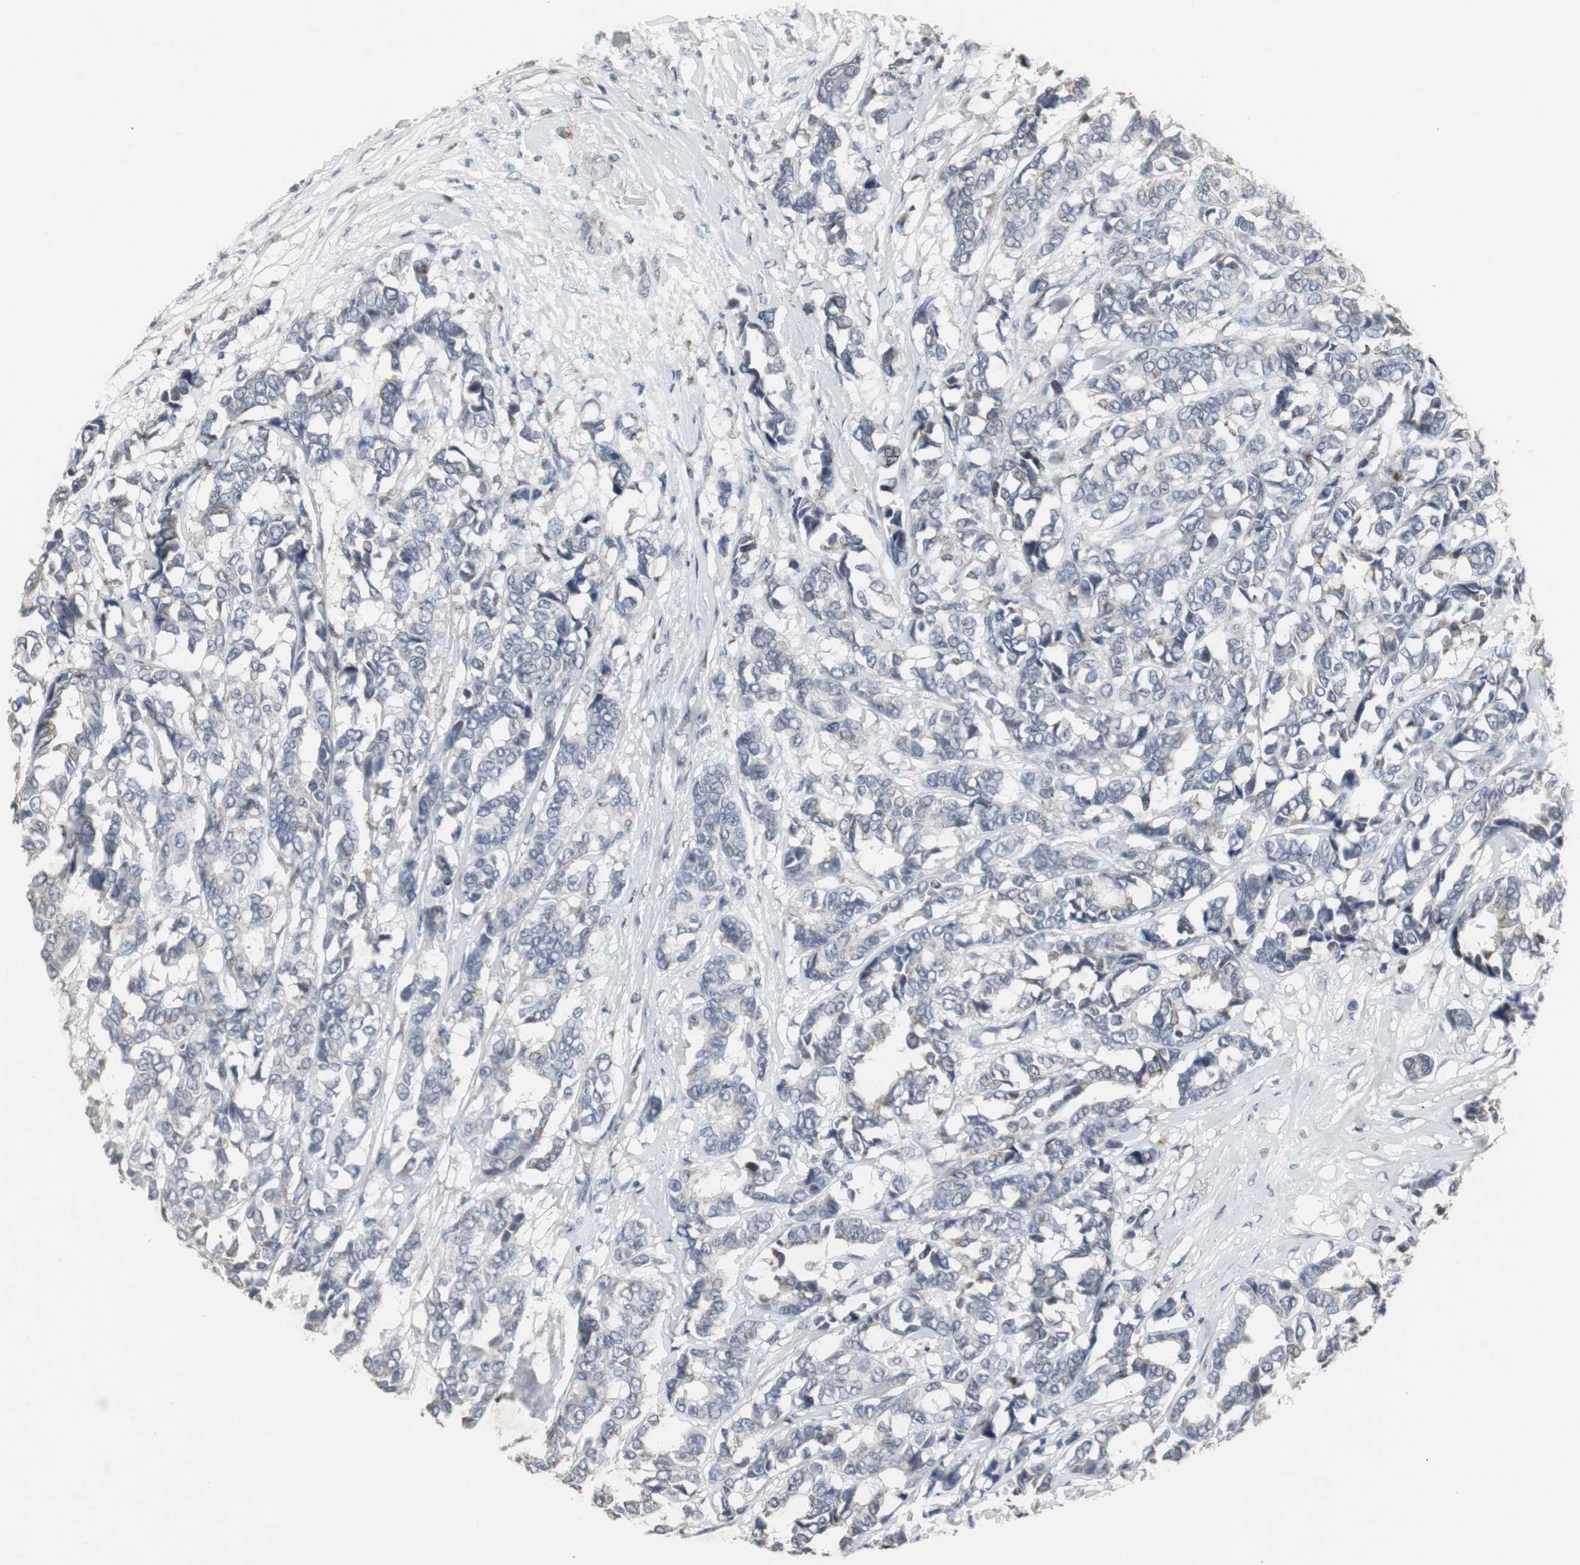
{"staining": {"intensity": "negative", "quantity": "none", "location": "none"}, "tissue": "breast cancer", "cell_type": "Tumor cells", "image_type": "cancer", "snomed": [{"axis": "morphology", "description": "Duct carcinoma"}, {"axis": "topography", "description": "Breast"}], "caption": "Photomicrograph shows no significant protein positivity in tumor cells of breast cancer. (DAB (3,3'-diaminobenzidine) immunohistochemistry (IHC), high magnification).", "gene": "ACAA1", "patient": {"sex": "female", "age": 87}}